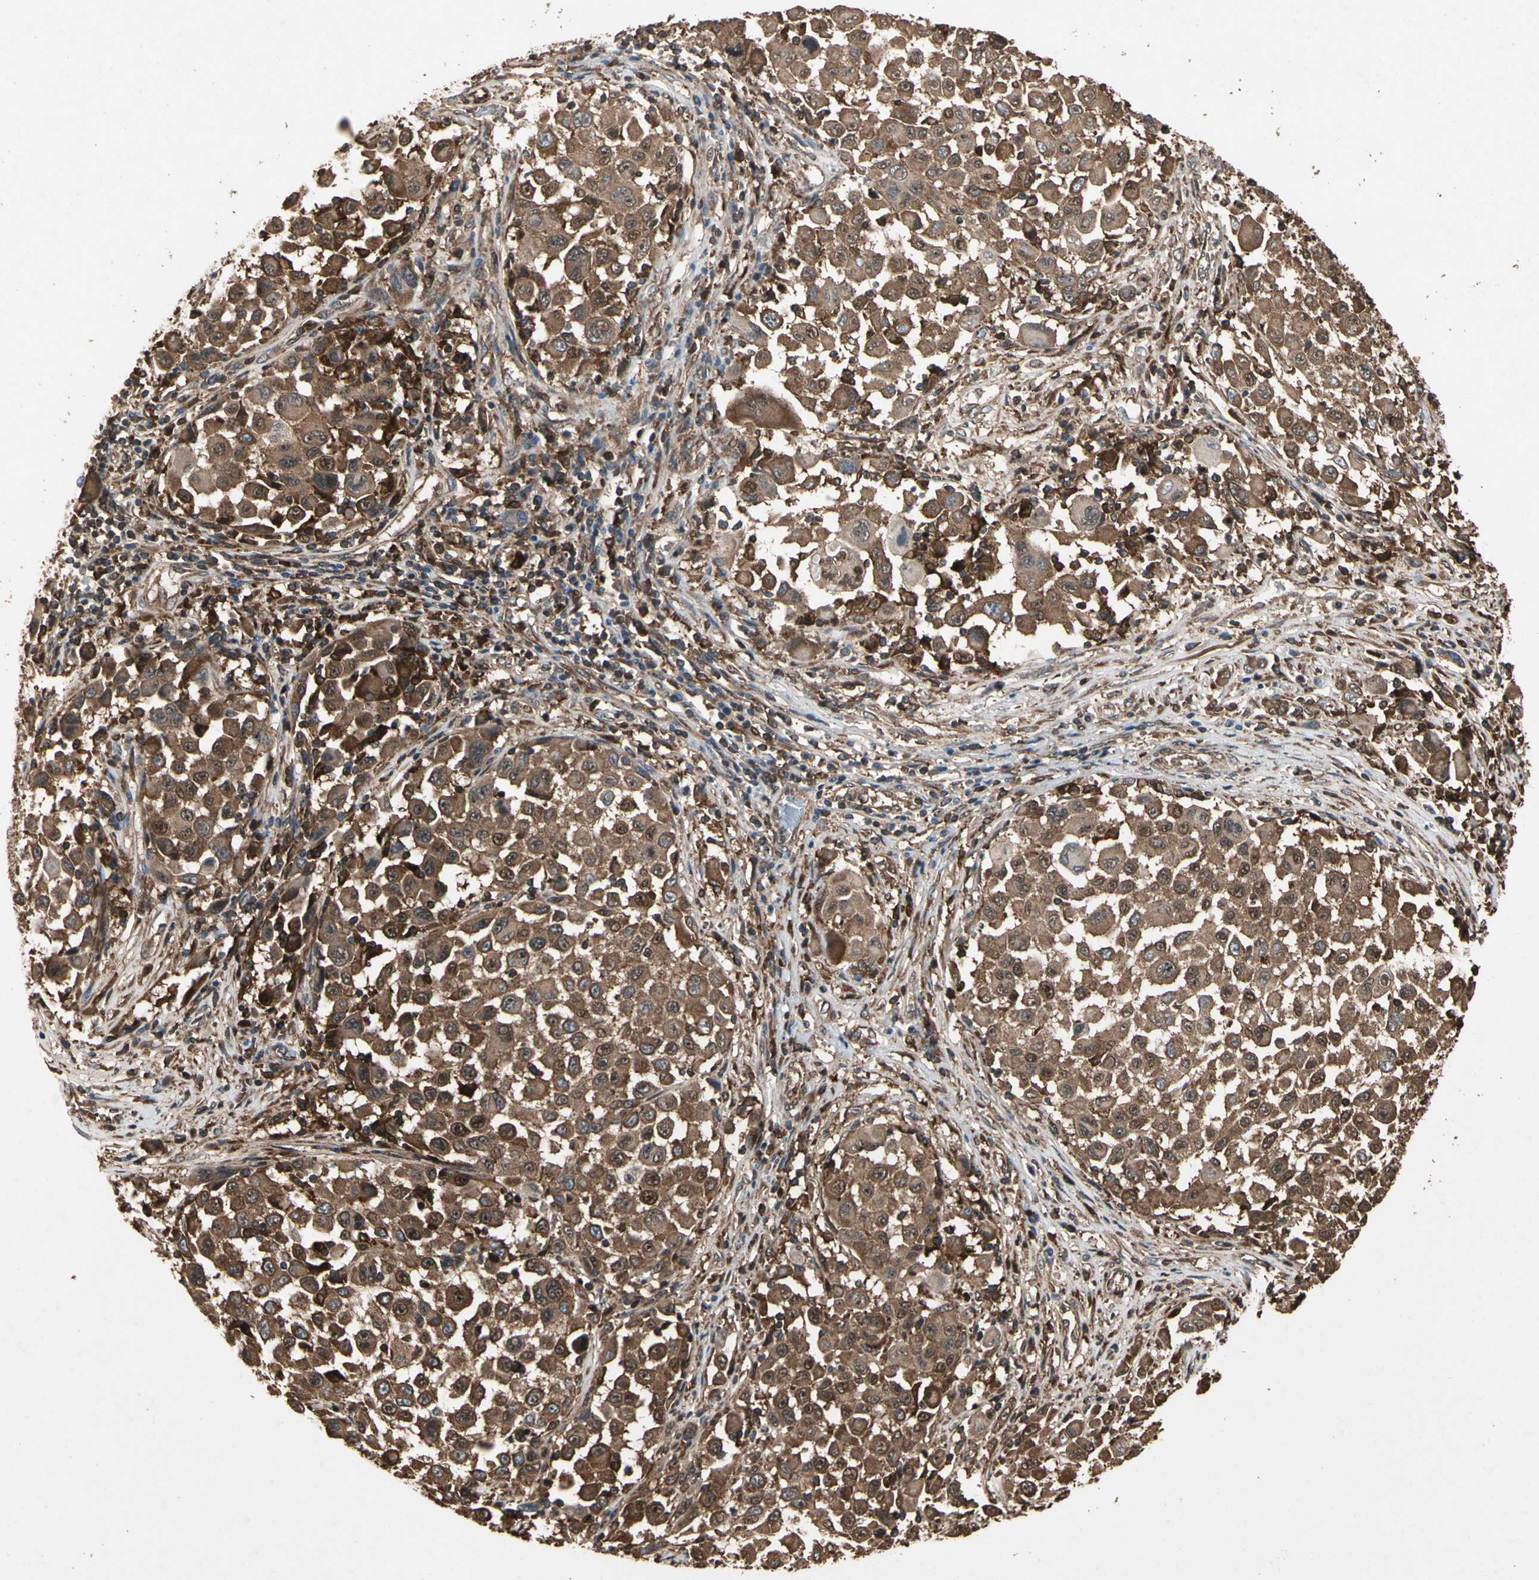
{"staining": {"intensity": "strong", "quantity": ">75%", "location": "cytoplasmic/membranous,nuclear"}, "tissue": "melanoma", "cell_type": "Tumor cells", "image_type": "cancer", "snomed": [{"axis": "morphology", "description": "Malignant melanoma, Metastatic site"}, {"axis": "topography", "description": "Lymph node"}], "caption": "DAB immunohistochemical staining of melanoma reveals strong cytoplasmic/membranous and nuclear protein expression in approximately >75% of tumor cells. Using DAB (brown) and hematoxylin (blue) stains, captured at high magnification using brightfield microscopy.", "gene": "AGBL2", "patient": {"sex": "male", "age": 61}}